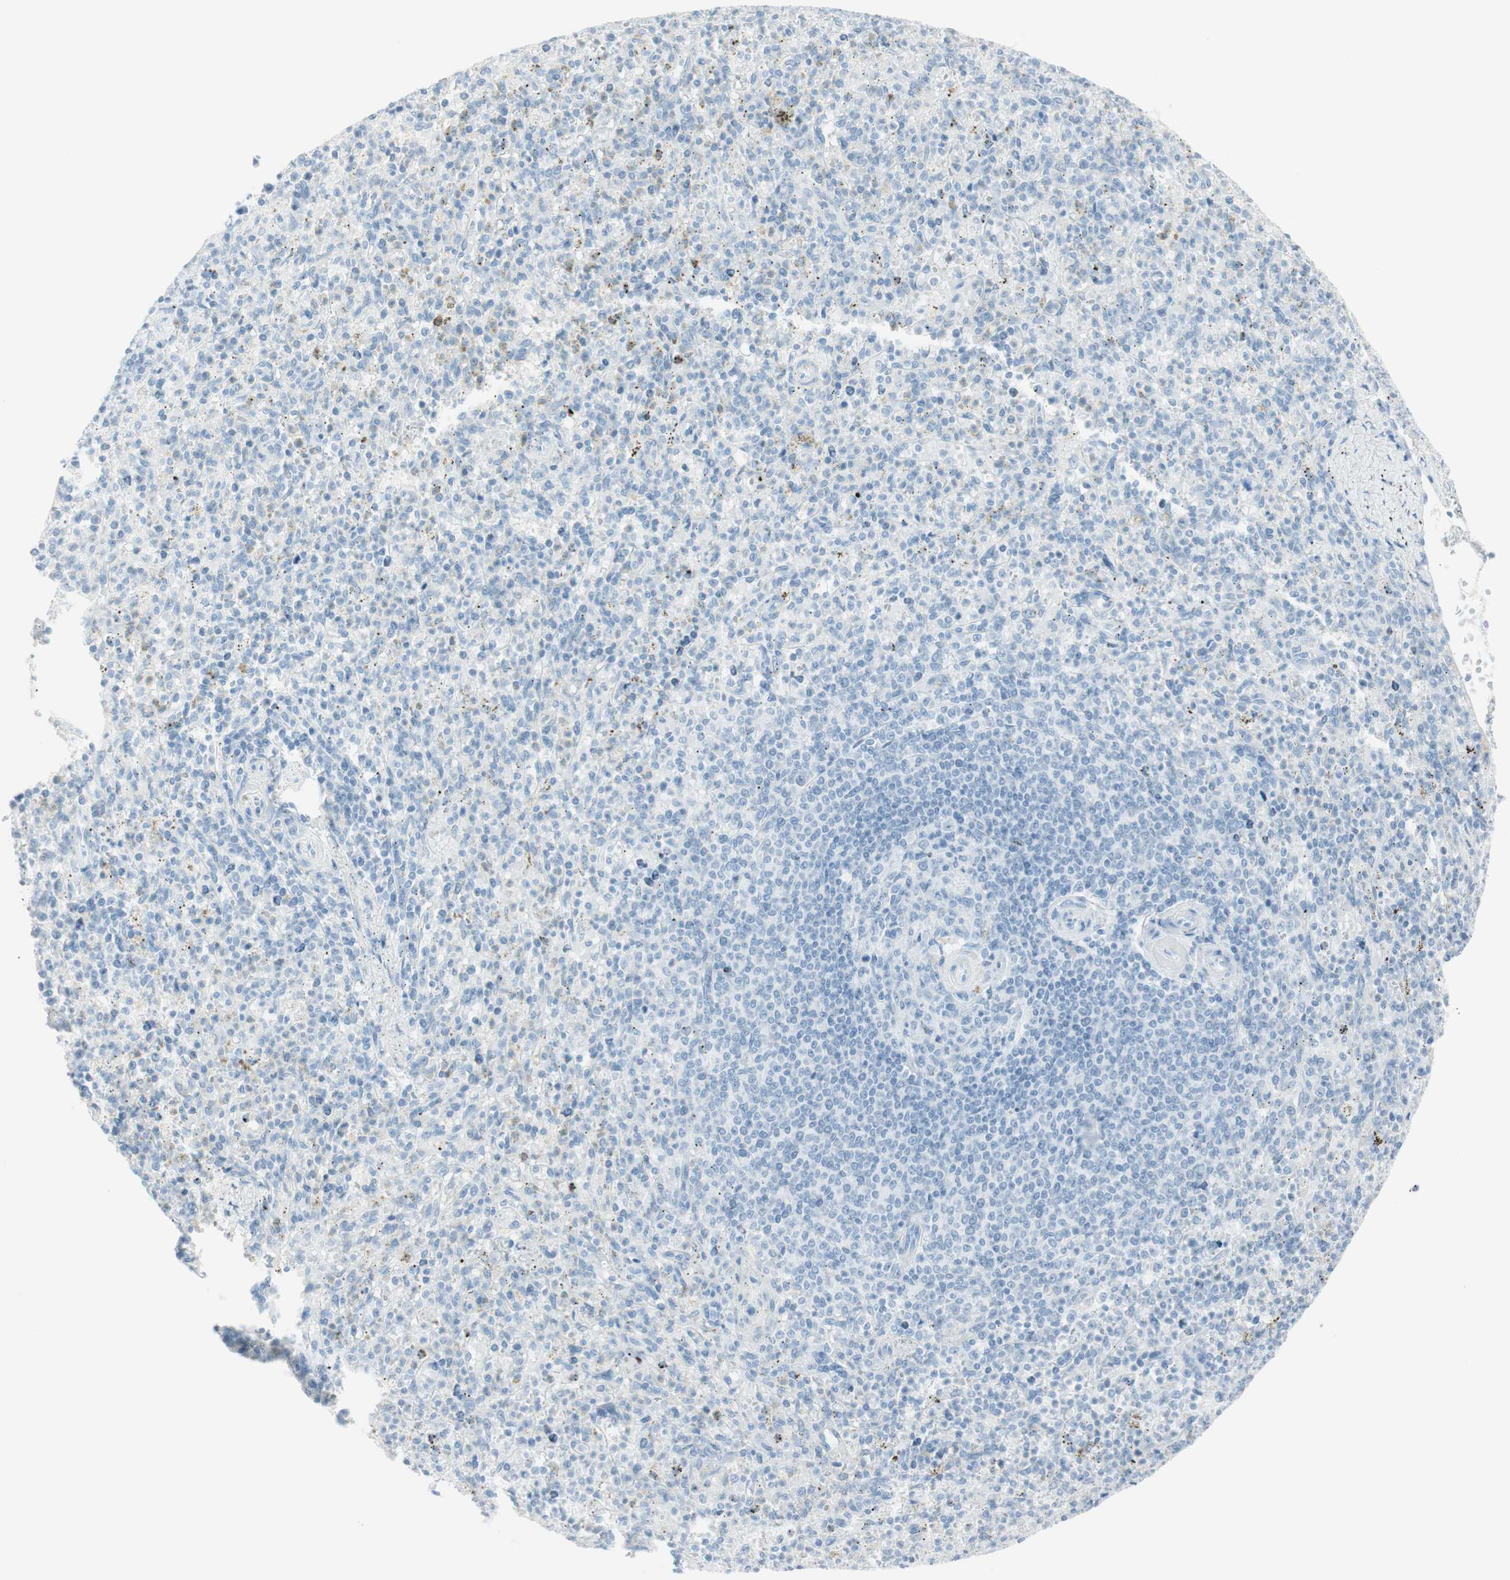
{"staining": {"intensity": "negative", "quantity": "none", "location": "none"}, "tissue": "spleen", "cell_type": "Cells in red pulp", "image_type": "normal", "snomed": [{"axis": "morphology", "description": "Normal tissue, NOS"}, {"axis": "topography", "description": "Spleen"}], "caption": "Immunohistochemical staining of normal spleen shows no significant staining in cells in red pulp. Nuclei are stained in blue.", "gene": "NAPSA", "patient": {"sex": "male", "age": 72}}